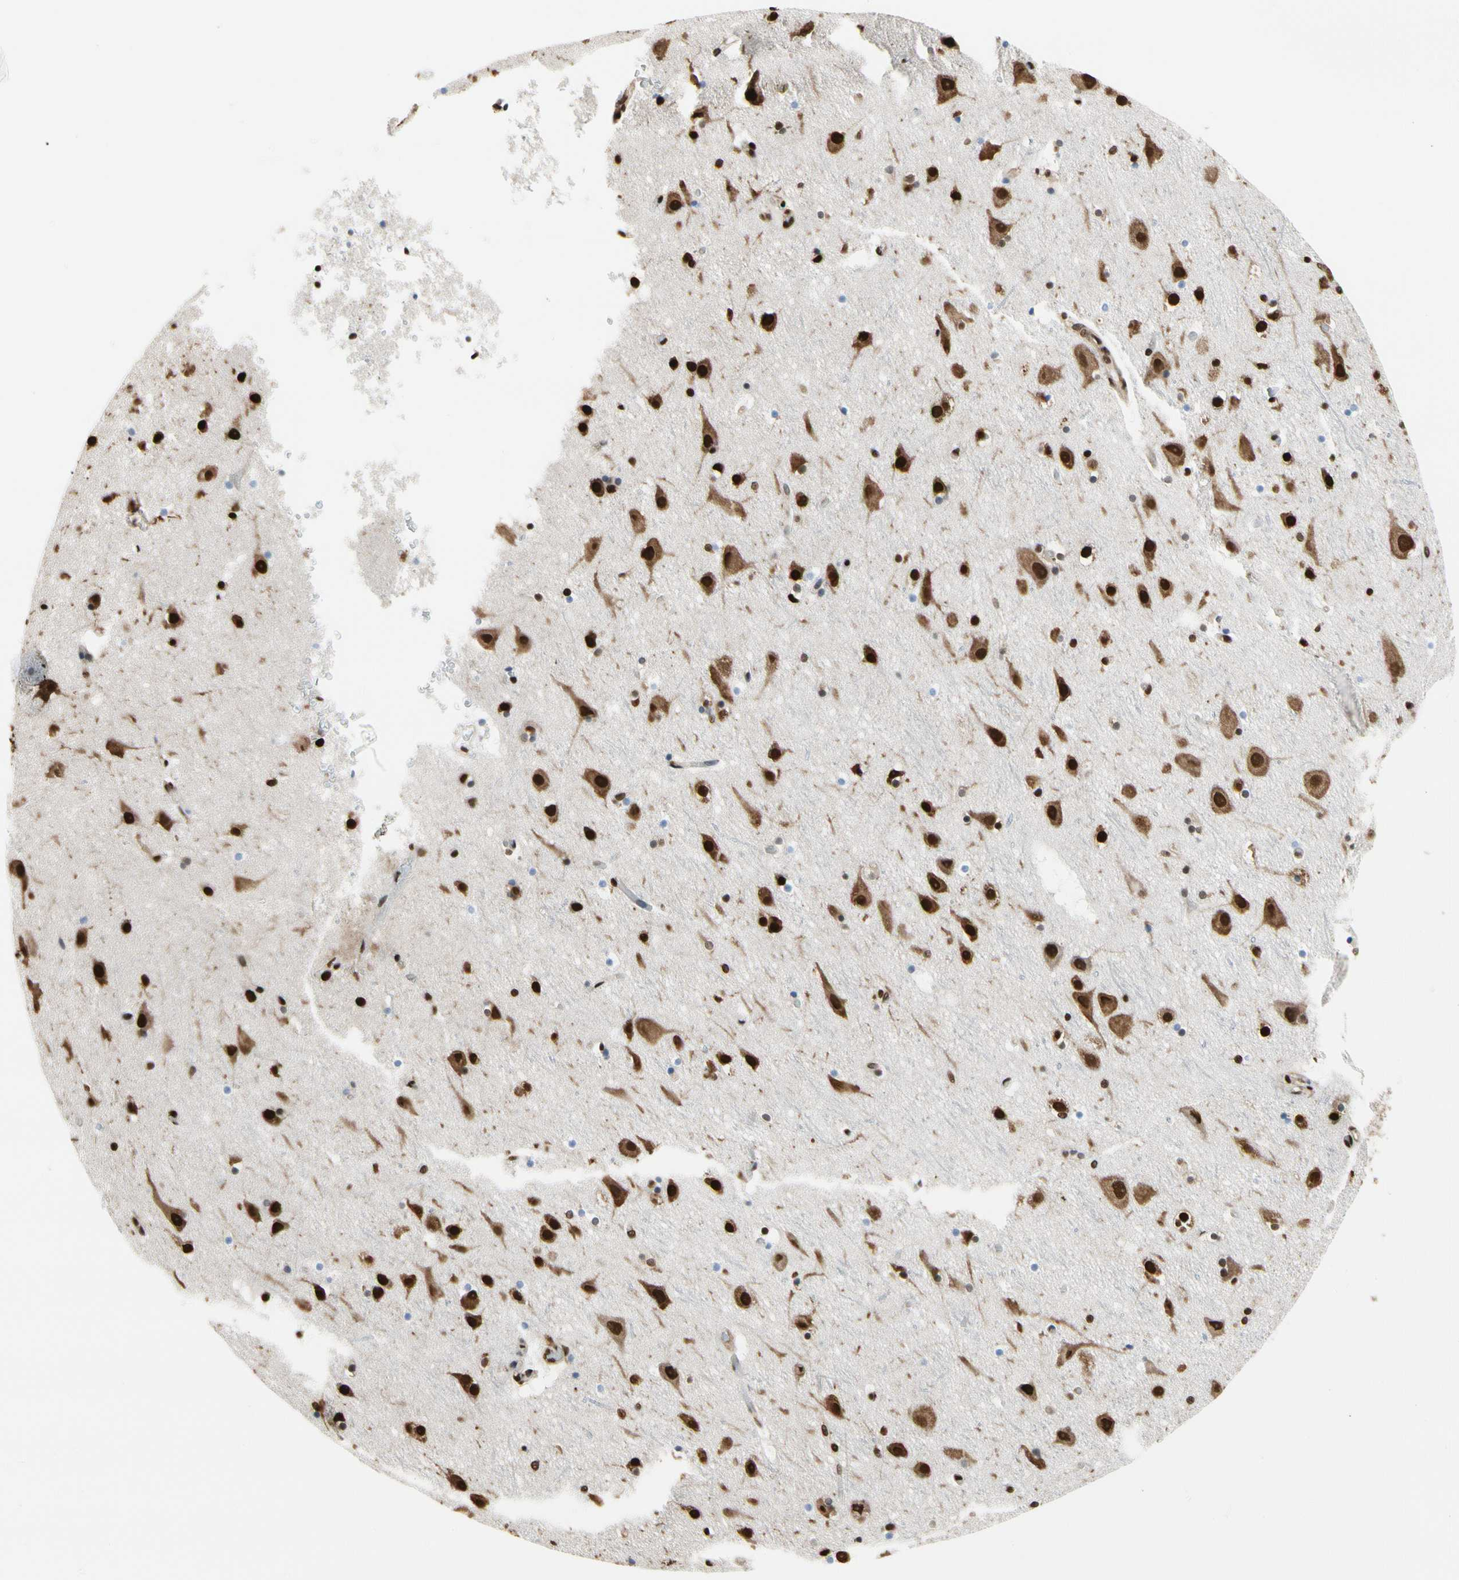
{"staining": {"intensity": "strong", "quantity": "25%-75%", "location": "nuclear"}, "tissue": "cerebral cortex", "cell_type": "Endothelial cells", "image_type": "normal", "snomed": [{"axis": "morphology", "description": "Normal tissue, NOS"}, {"axis": "topography", "description": "Cerebral cortex"}], "caption": "A high amount of strong nuclear positivity is identified in about 25%-75% of endothelial cells in normal cerebral cortex.", "gene": "HNRNPK", "patient": {"sex": "male", "age": 45}}